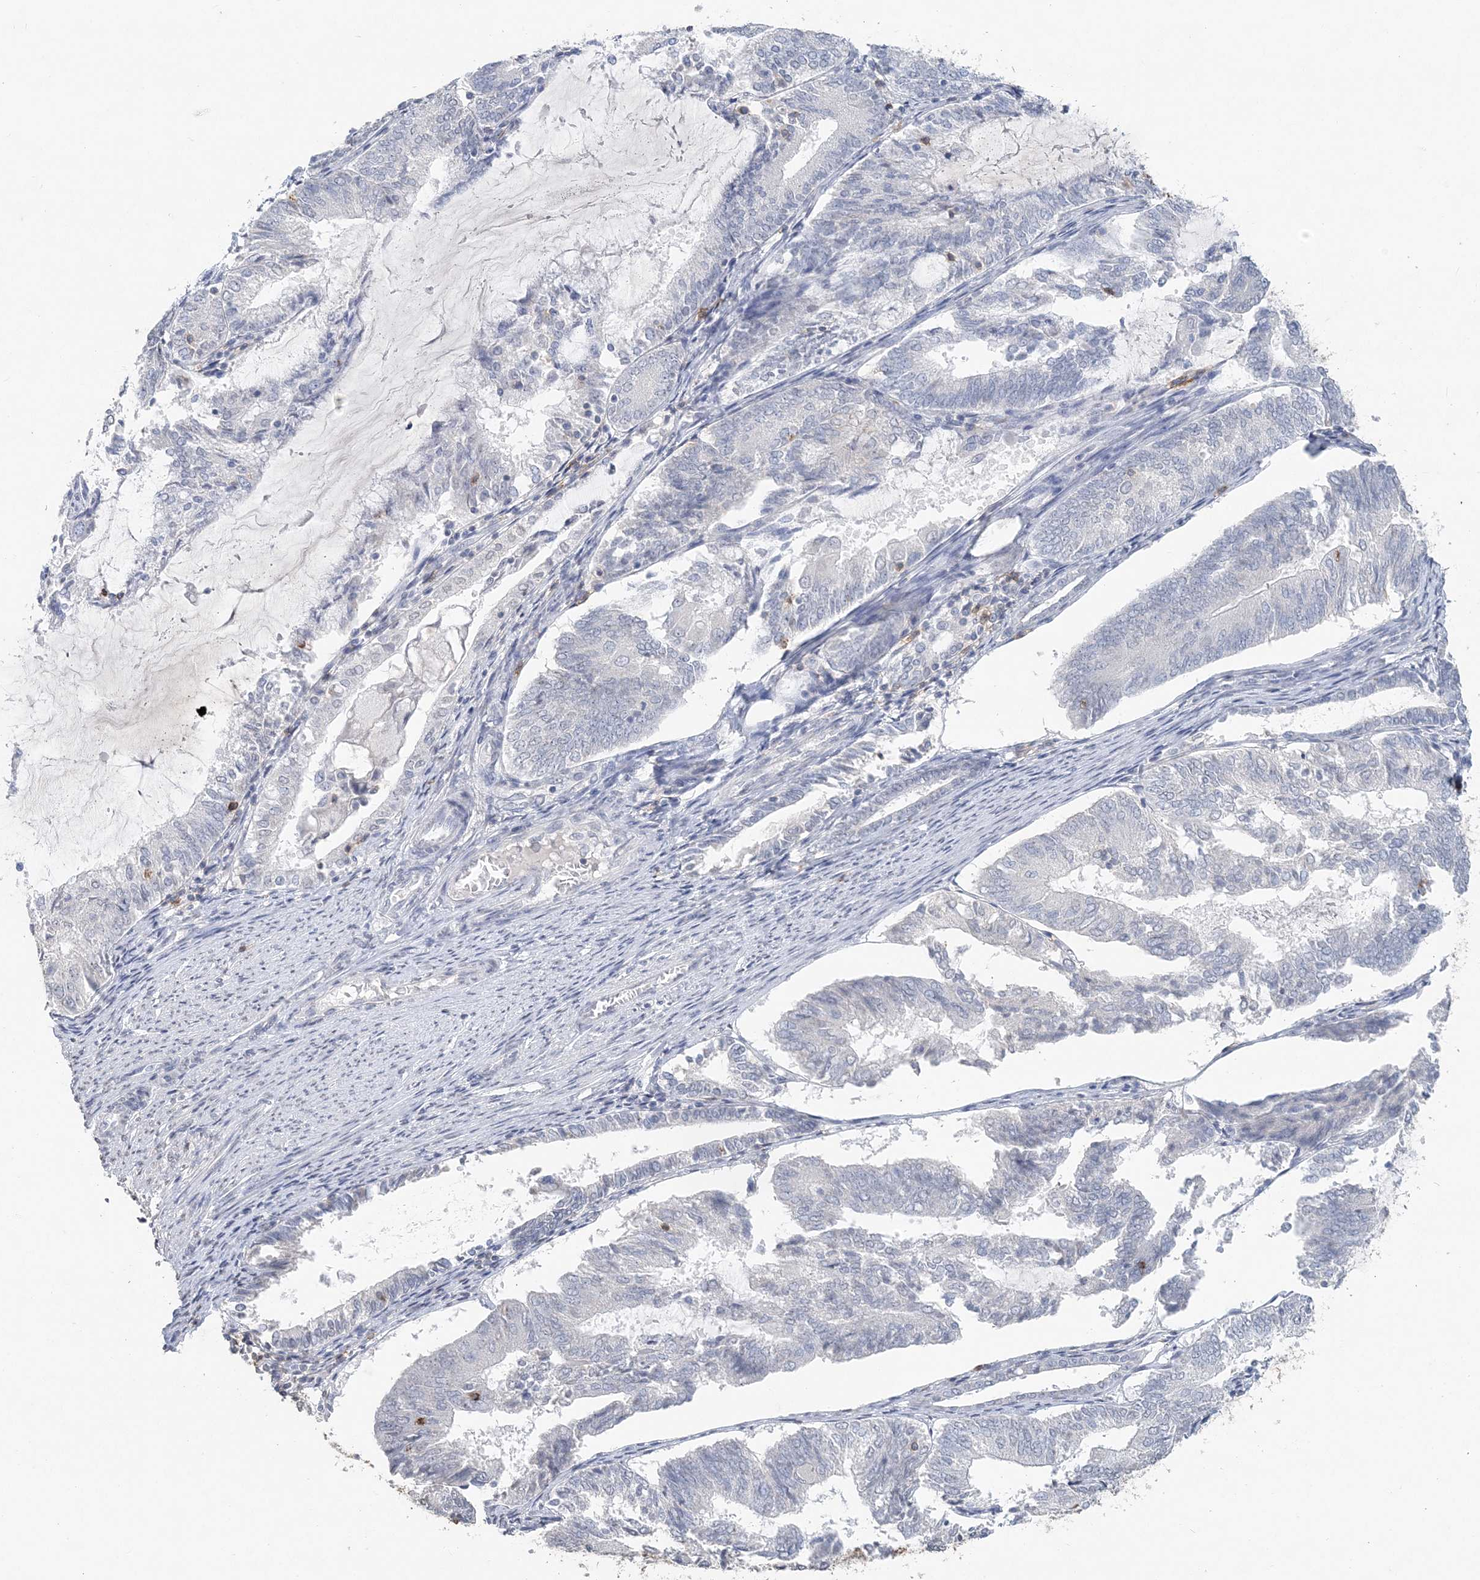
{"staining": {"intensity": "negative", "quantity": "none", "location": "none"}, "tissue": "endometrial cancer", "cell_type": "Tumor cells", "image_type": "cancer", "snomed": [{"axis": "morphology", "description": "Adenocarcinoma, NOS"}, {"axis": "topography", "description": "Endometrium"}], "caption": "Immunohistochemistry (IHC) of endometrial cancer exhibits no positivity in tumor cells. (DAB IHC with hematoxylin counter stain).", "gene": "PDCD1", "patient": {"sex": "female", "age": 81}}